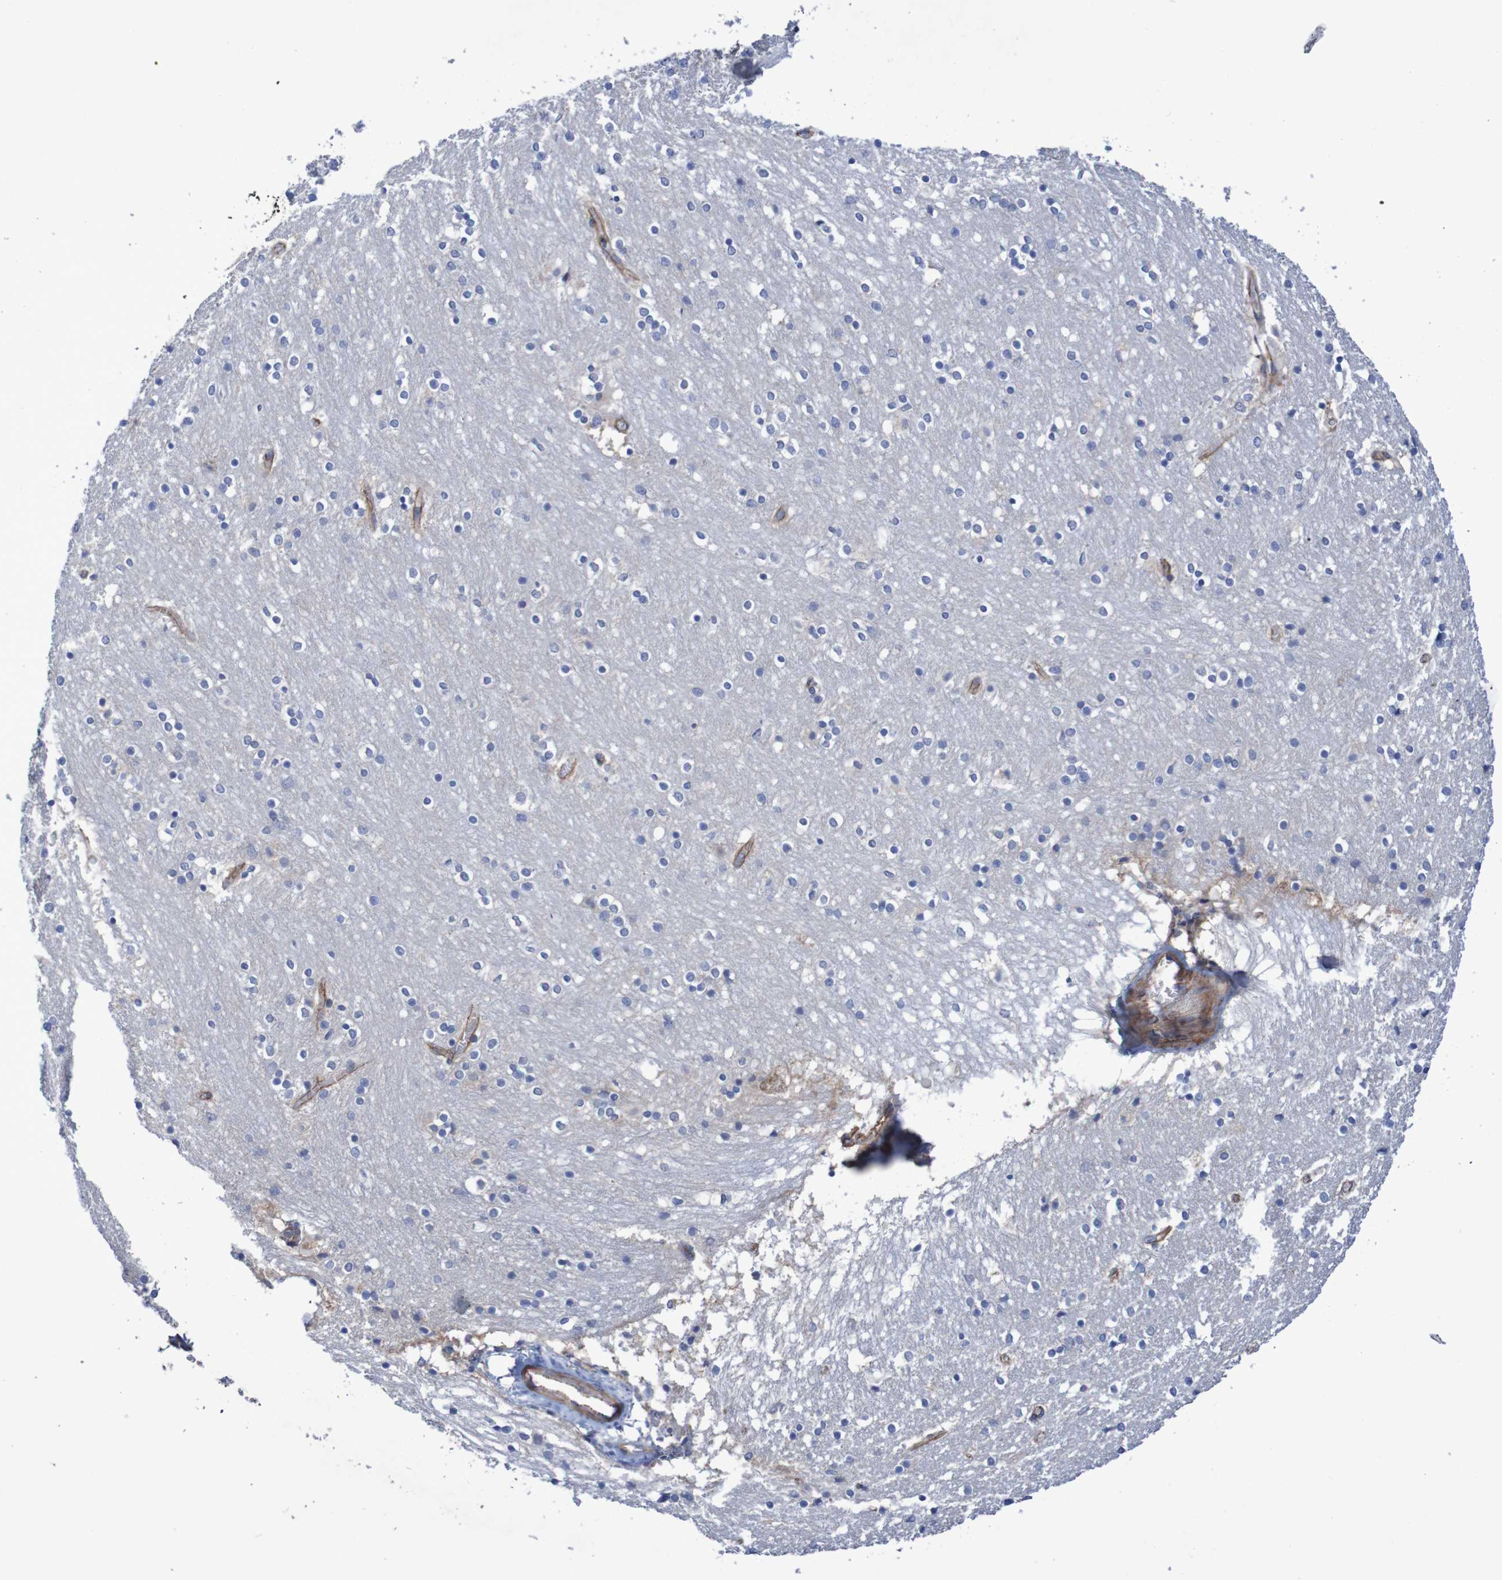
{"staining": {"intensity": "negative", "quantity": "none", "location": "none"}, "tissue": "caudate", "cell_type": "Glial cells", "image_type": "normal", "snomed": [{"axis": "morphology", "description": "Normal tissue, NOS"}, {"axis": "topography", "description": "Lateral ventricle wall"}], "caption": "Immunohistochemical staining of benign caudate displays no significant positivity in glial cells.", "gene": "NECTIN2", "patient": {"sex": "female", "age": 54}}